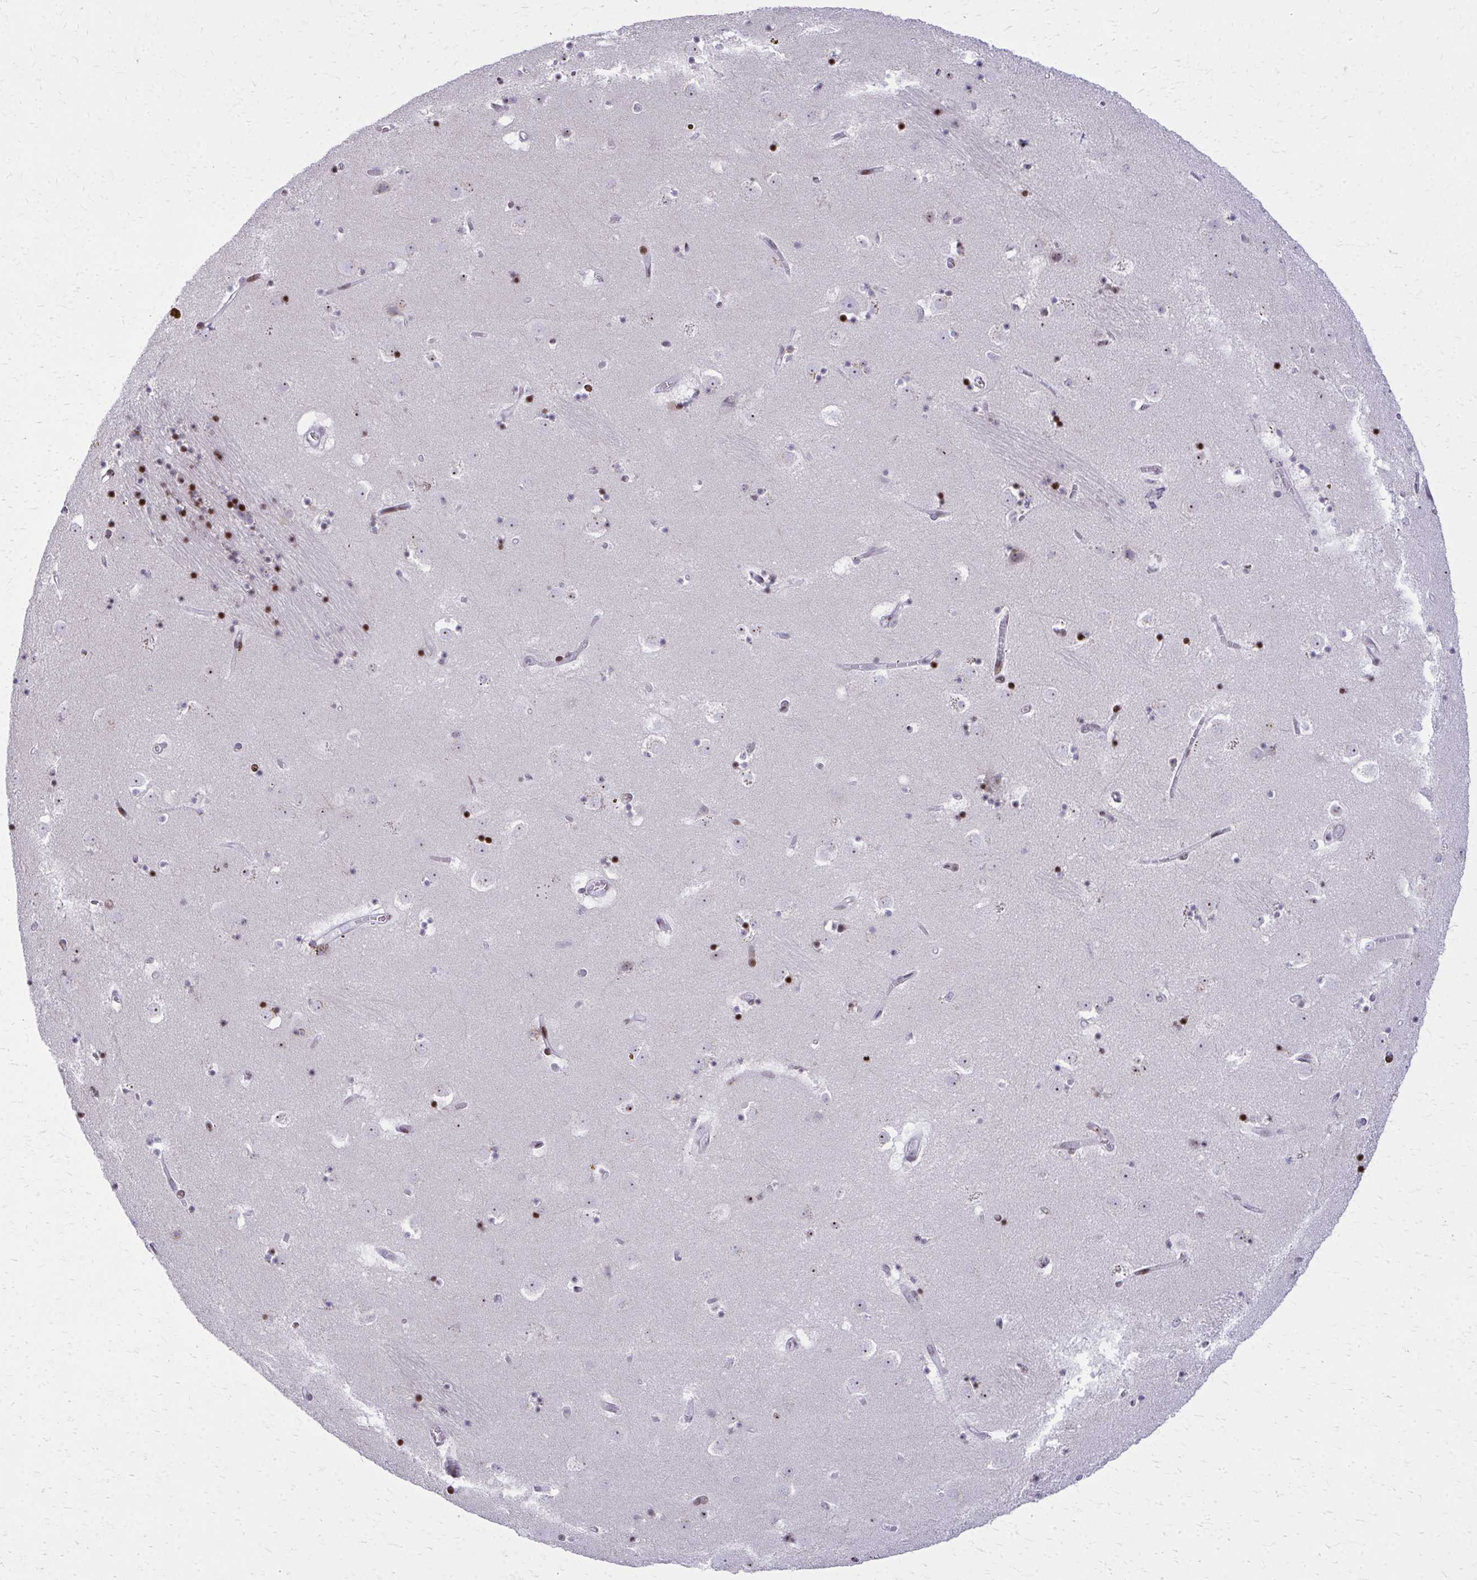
{"staining": {"intensity": "negative", "quantity": "none", "location": "none"}, "tissue": "caudate", "cell_type": "Glial cells", "image_type": "normal", "snomed": [{"axis": "morphology", "description": "Normal tissue, NOS"}, {"axis": "topography", "description": "Lateral ventricle wall"}], "caption": "This is a image of immunohistochemistry staining of unremarkable caudate, which shows no staining in glial cells. (DAB immunohistochemistry (IHC) visualized using brightfield microscopy, high magnification).", "gene": "AP5M1", "patient": {"sex": "male", "age": 58}}